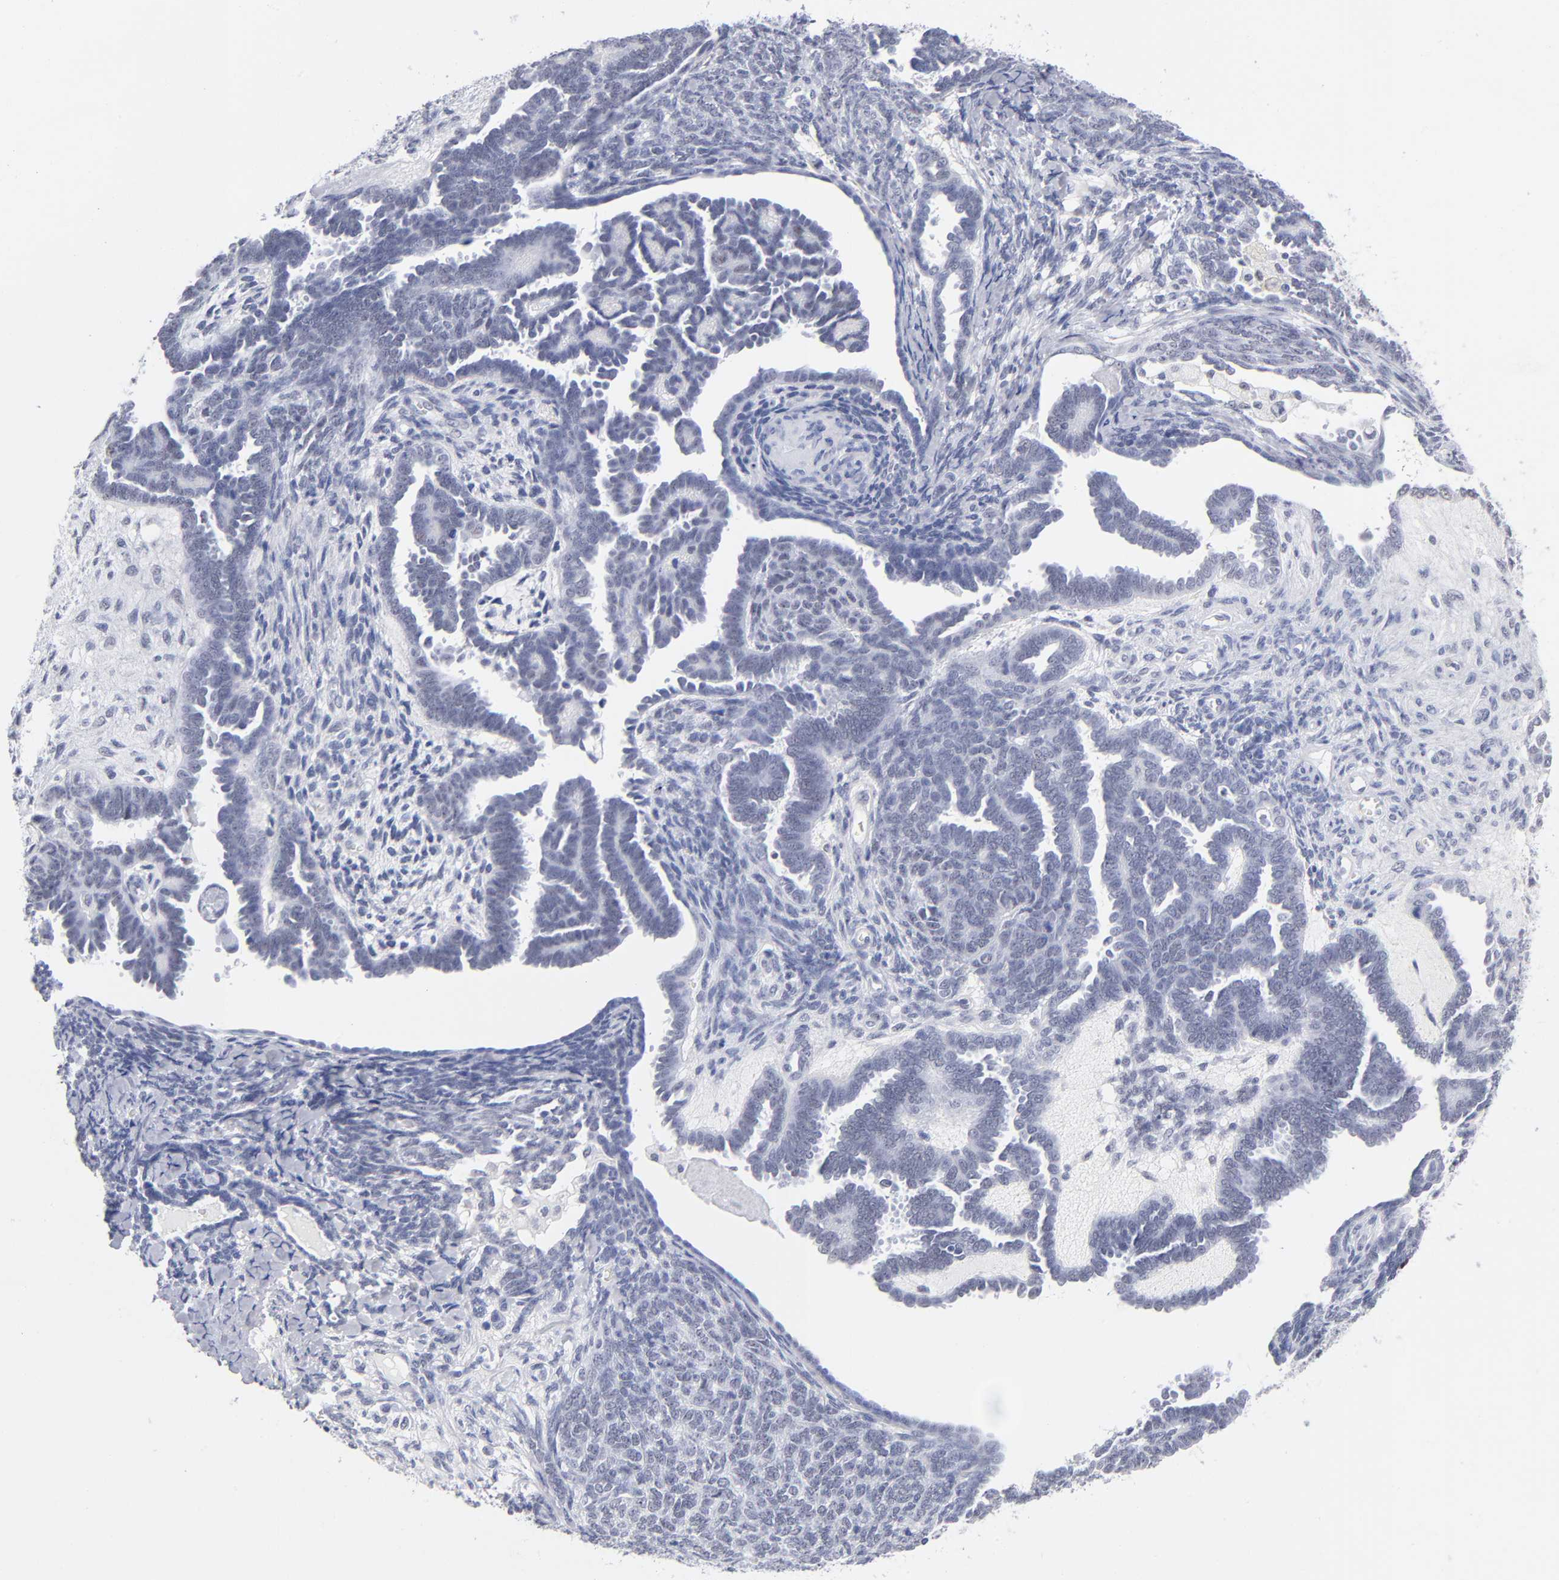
{"staining": {"intensity": "negative", "quantity": "none", "location": "none"}, "tissue": "endometrial cancer", "cell_type": "Tumor cells", "image_type": "cancer", "snomed": [{"axis": "morphology", "description": "Neoplasm, malignant, NOS"}, {"axis": "topography", "description": "Endometrium"}], "caption": "Immunohistochemistry of human endometrial neoplasm (malignant) exhibits no staining in tumor cells. The staining is performed using DAB brown chromogen with nuclei counter-stained in using hematoxylin.", "gene": "SNRPB", "patient": {"sex": "female", "age": 74}}